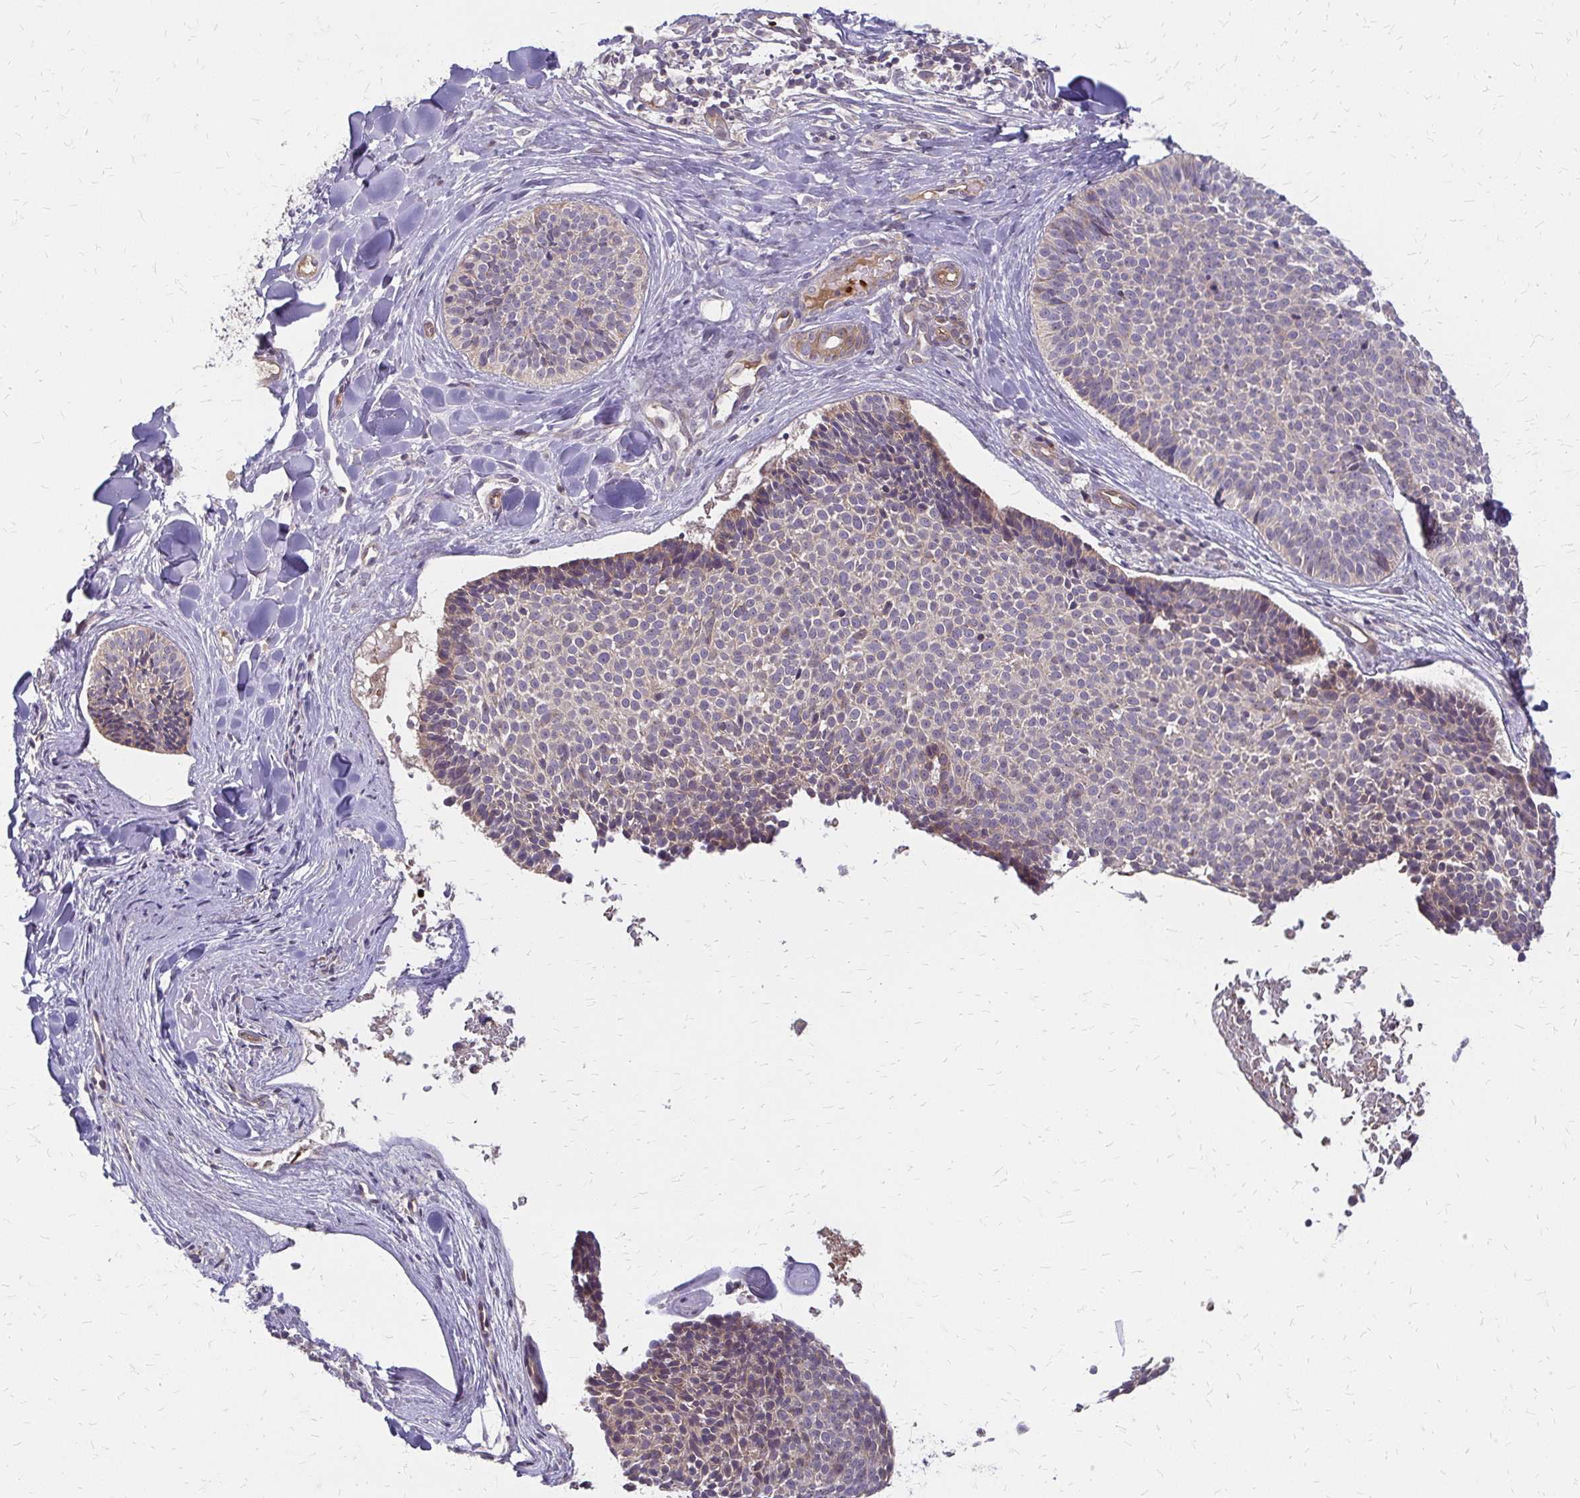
{"staining": {"intensity": "weak", "quantity": "<25%", "location": "cytoplasmic/membranous"}, "tissue": "skin cancer", "cell_type": "Tumor cells", "image_type": "cancer", "snomed": [{"axis": "morphology", "description": "Basal cell carcinoma"}, {"axis": "topography", "description": "Skin"}], "caption": "Immunohistochemistry (IHC) of basal cell carcinoma (skin) exhibits no positivity in tumor cells.", "gene": "ZNF383", "patient": {"sex": "male", "age": 82}}